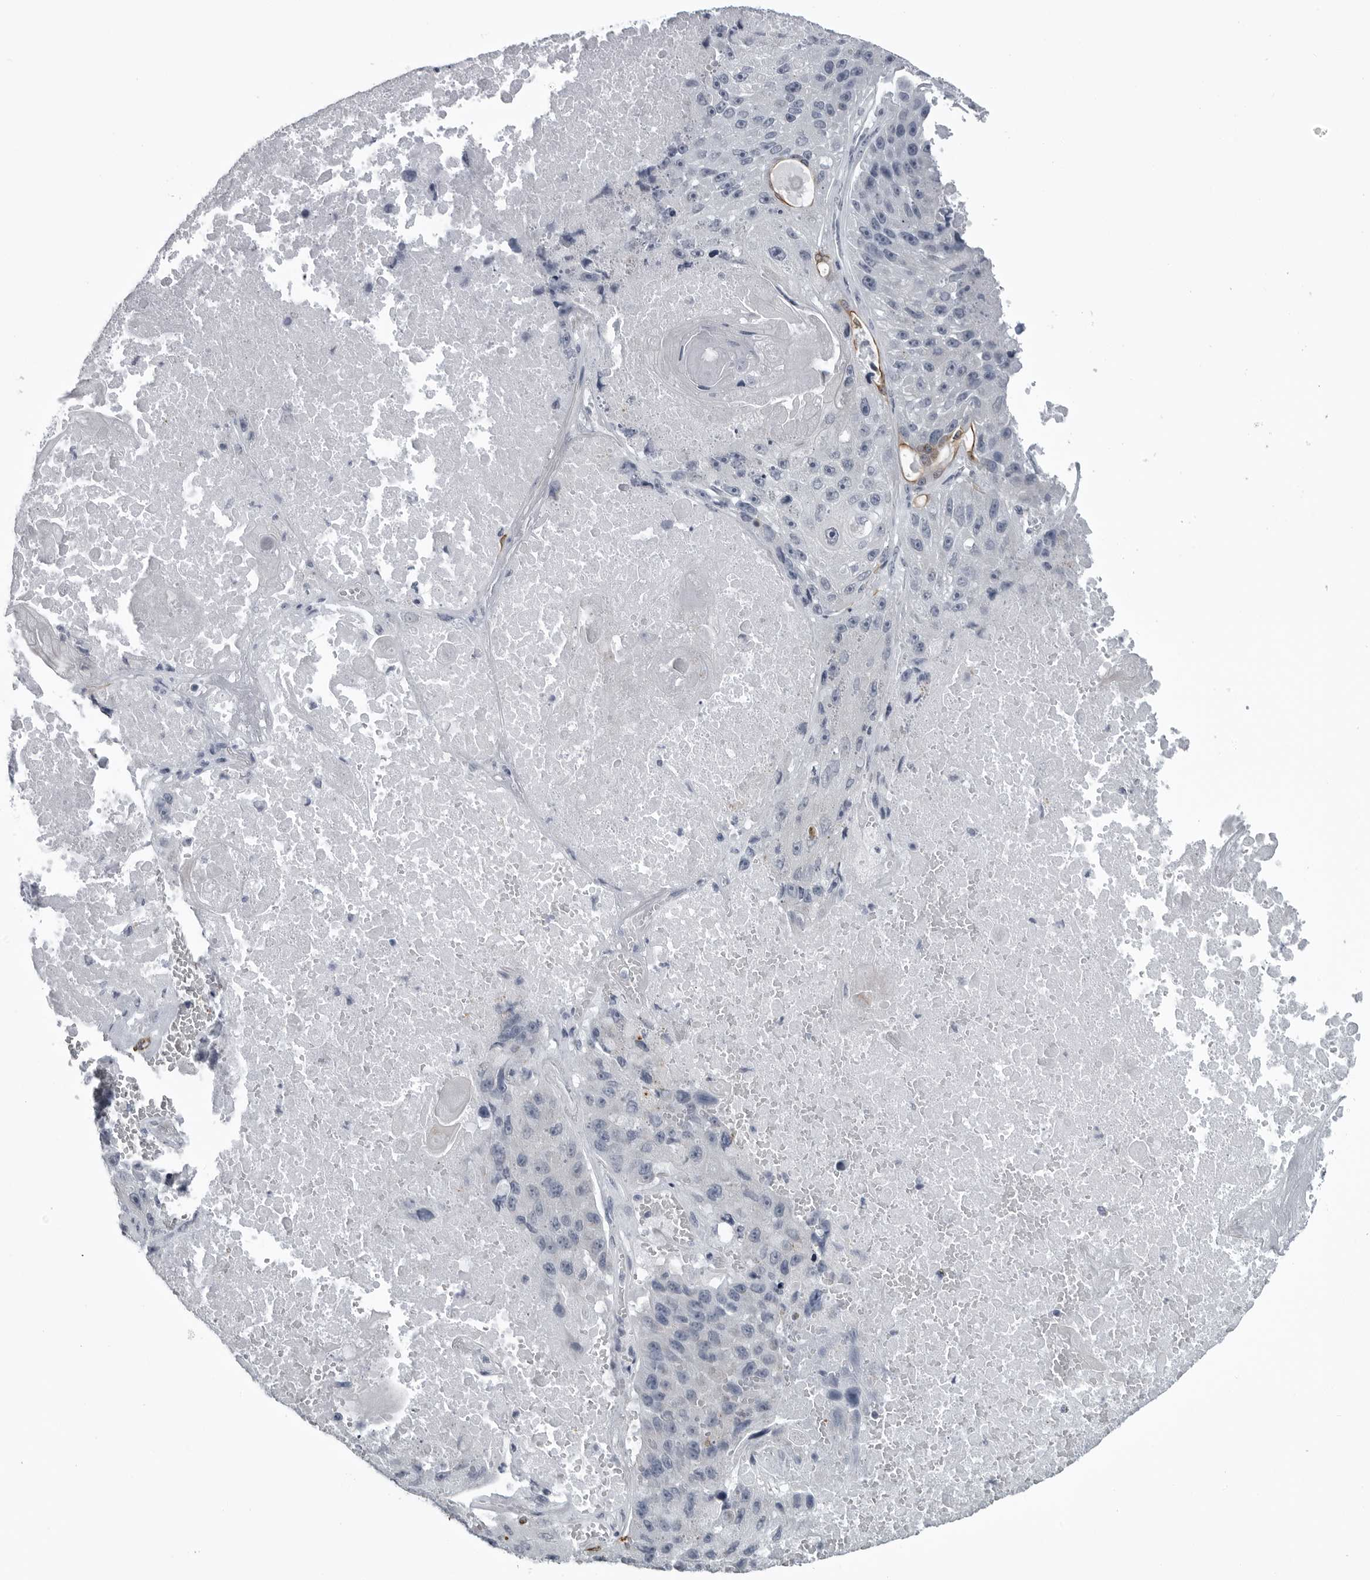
{"staining": {"intensity": "negative", "quantity": "none", "location": "none"}, "tissue": "lung cancer", "cell_type": "Tumor cells", "image_type": "cancer", "snomed": [{"axis": "morphology", "description": "Squamous cell carcinoma, NOS"}, {"axis": "topography", "description": "Lung"}], "caption": "Immunohistochemistry photomicrograph of neoplastic tissue: human lung cancer stained with DAB (3,3'-diaminobenzidine) shows no significant protein expression in tumor cells.", "gene": "MYOC", "patient": {"sex": "male", "age": 61}}